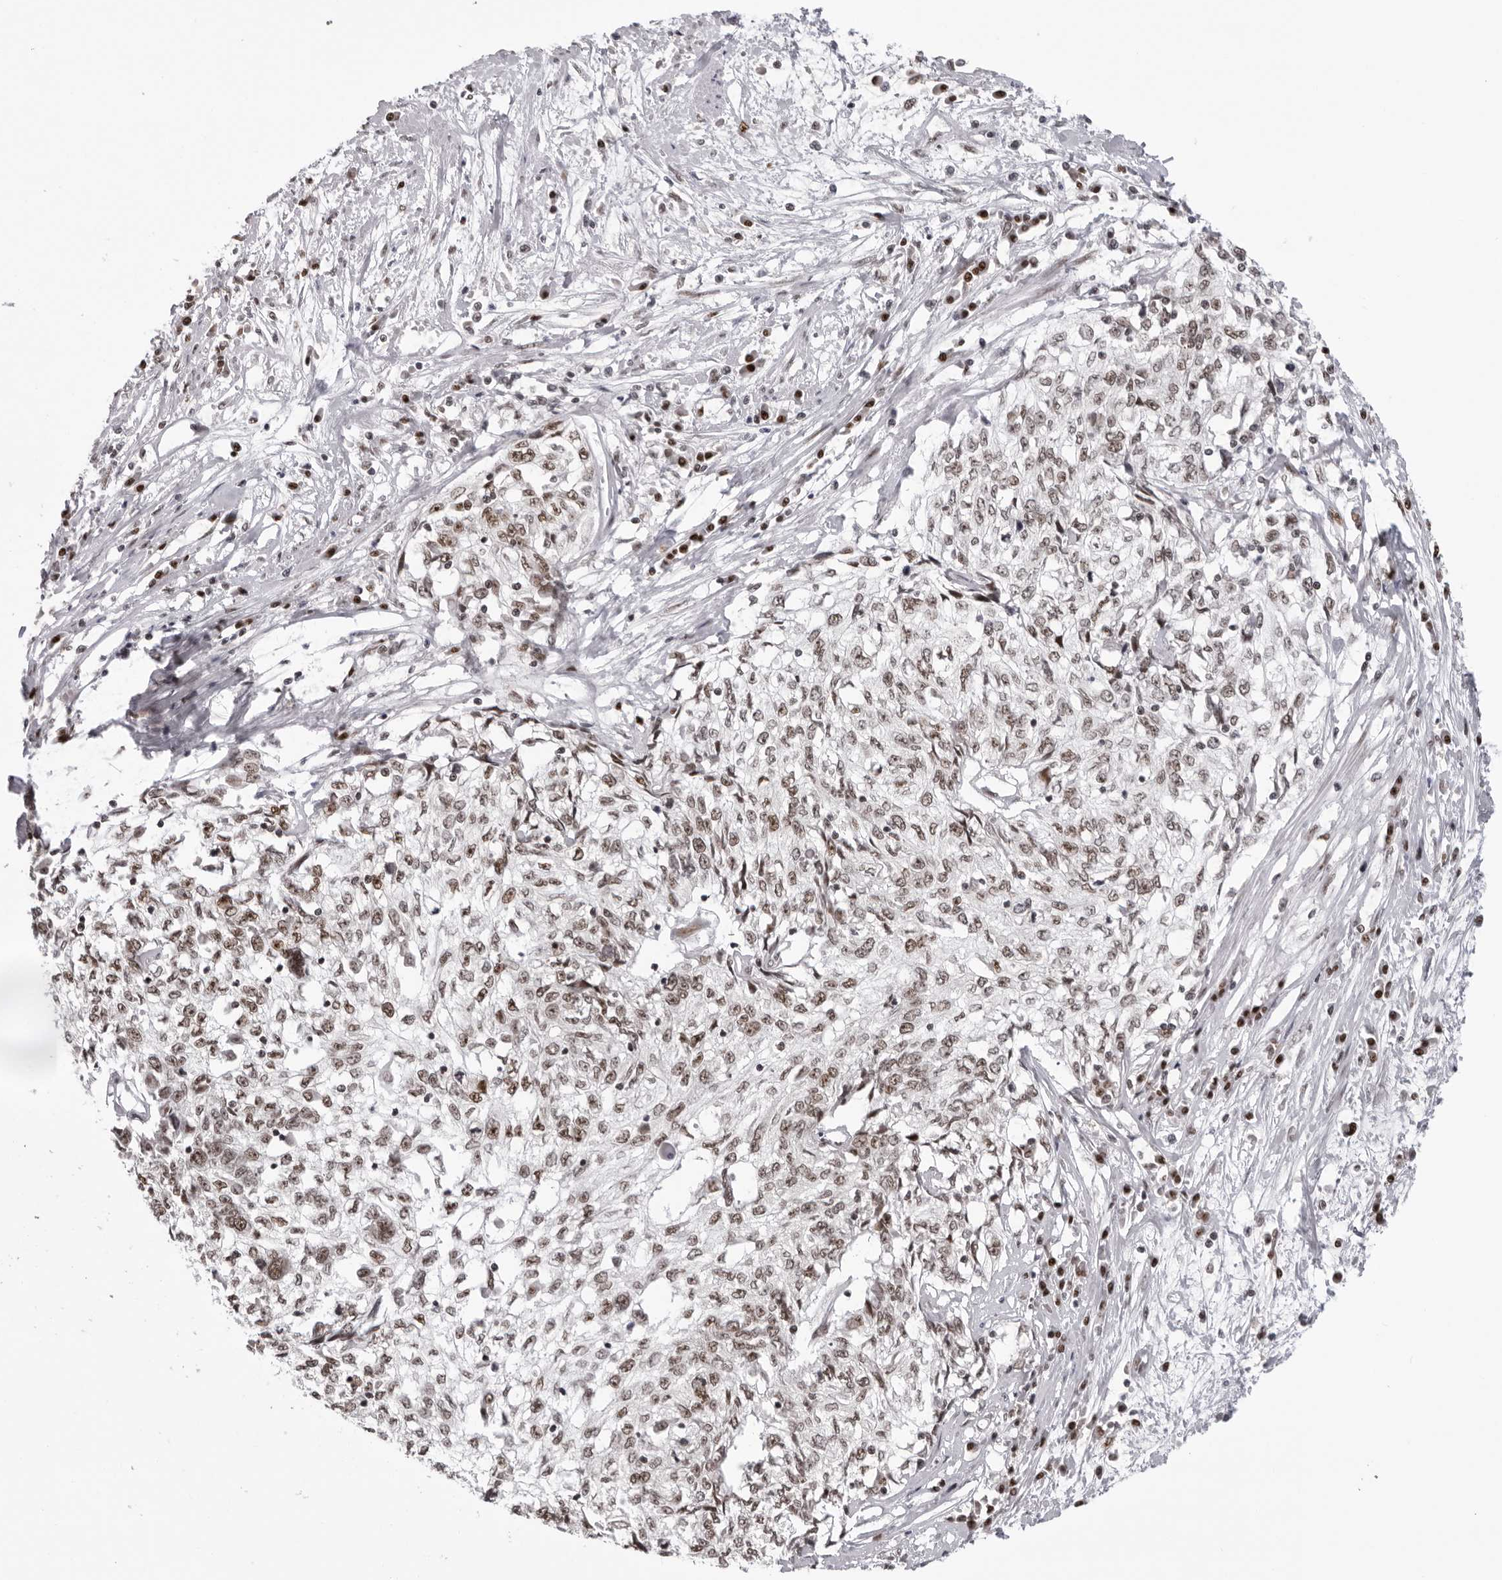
{"staining": {"intensity": "moderate", "quantity": ">75%", "location": "nuclear"}, "tissue": "cervical cancer", "cell_type": "Tumor cells", "image_type": "cancer", "snomed": [{"axis": "morphology", "description": "Squamous cell carcinoma, NOS"}, {"axis": "topography", "description": "Cervix"}], "caption": "Immunohistochemical staining of human cervical cancer (squamous cell carcinoma) exhibits medium levels of moderate nuclear protein positivity in about >75% of tumor cells.", "gene": "HEXIM2", "patient": {"sex": "female", "age": 57}}